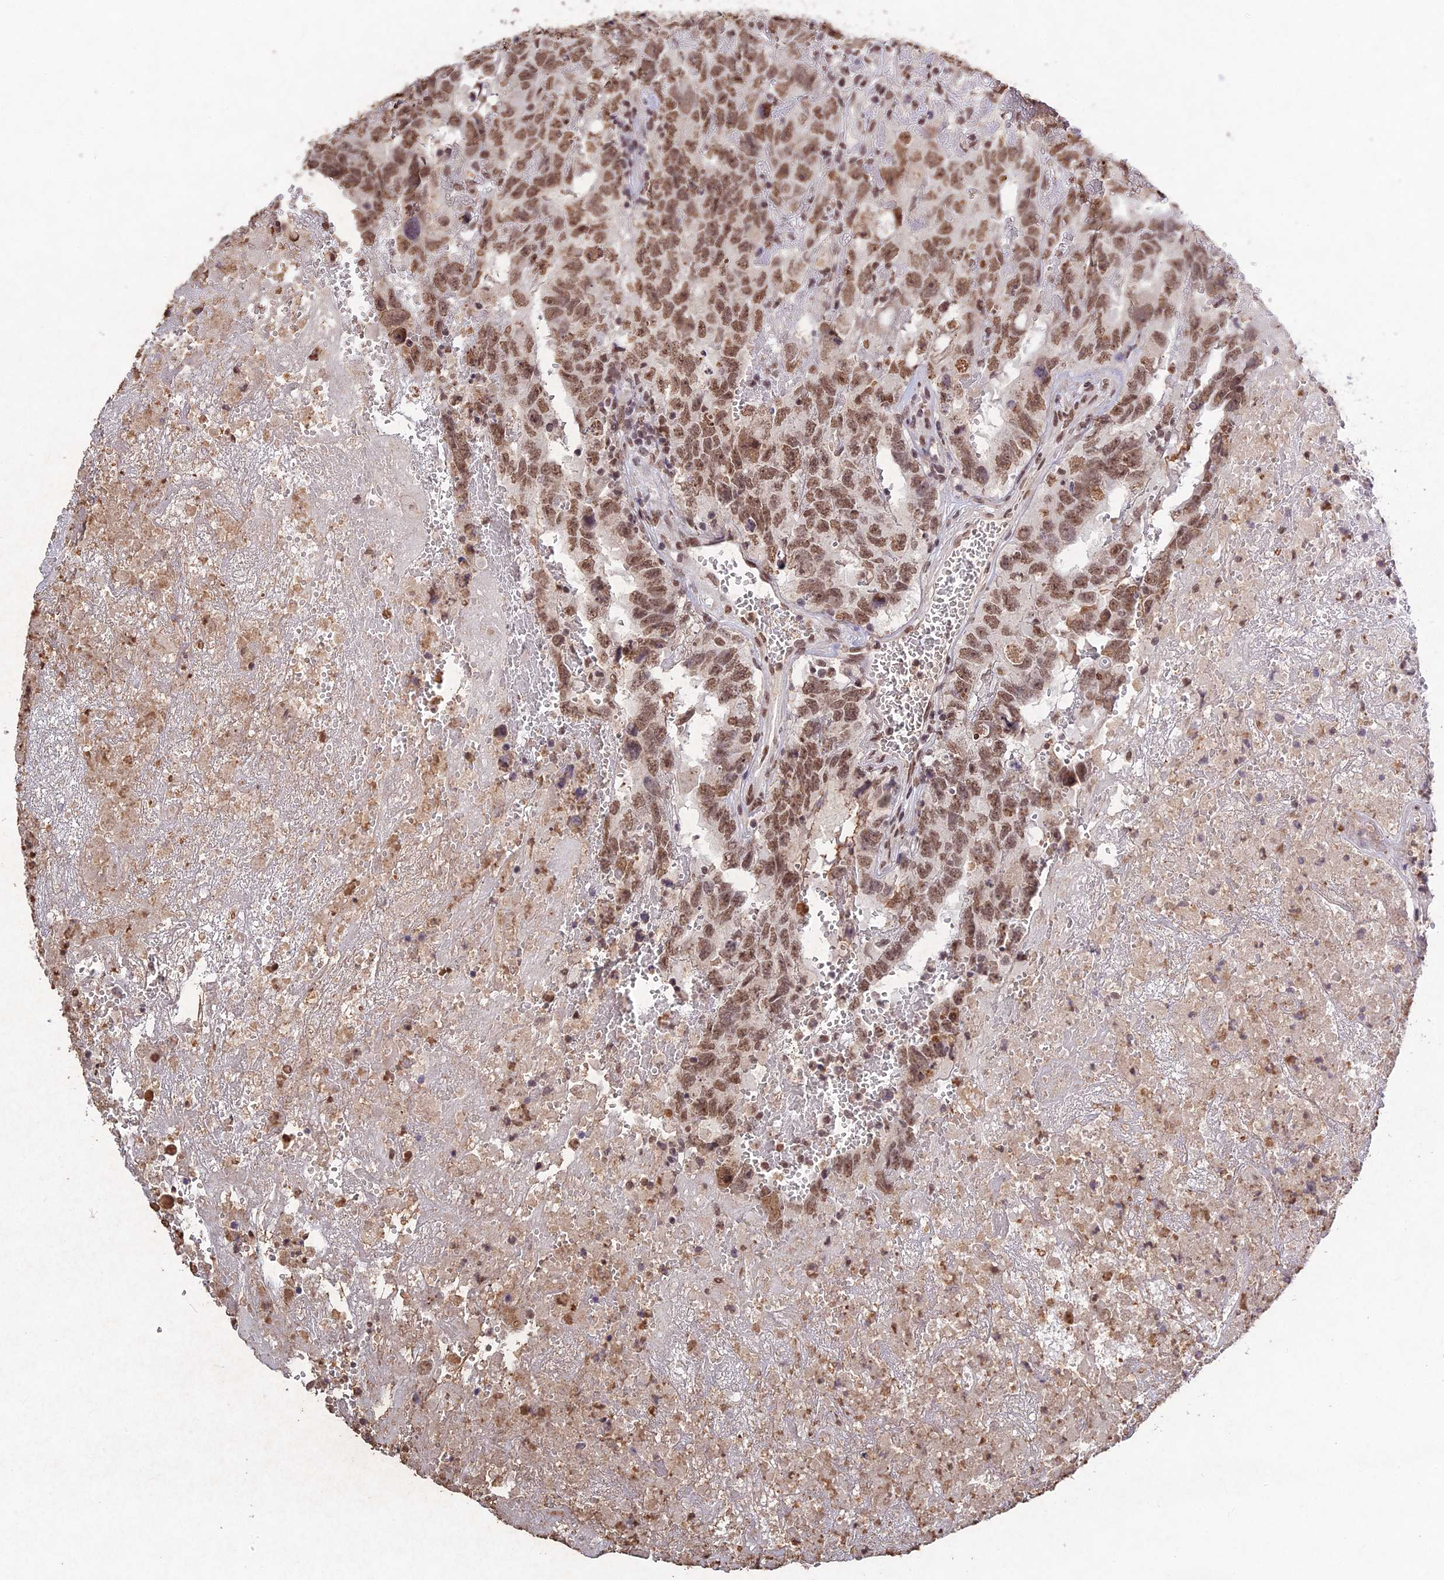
{"staining": {"intensity": "moderate", "quantity": ">75%", "location": "nuclear"}, "tissue": "testis cancer", "cell_type": "Tumor cells", "image_type": "cancer", "snomed": [{"axis": "morphology", "description": "Carcinoma, Embryonal, NOS"}, {"axis": "topography", "description": "Testis"}], "caption": "Brown immunohistochemical staining in testis cancer demonstrates moderate nuclear positivity in approximately >75% of tumor cells.", "gene": "RAVER1", "patient": {"sex": "male", "age": 45}}